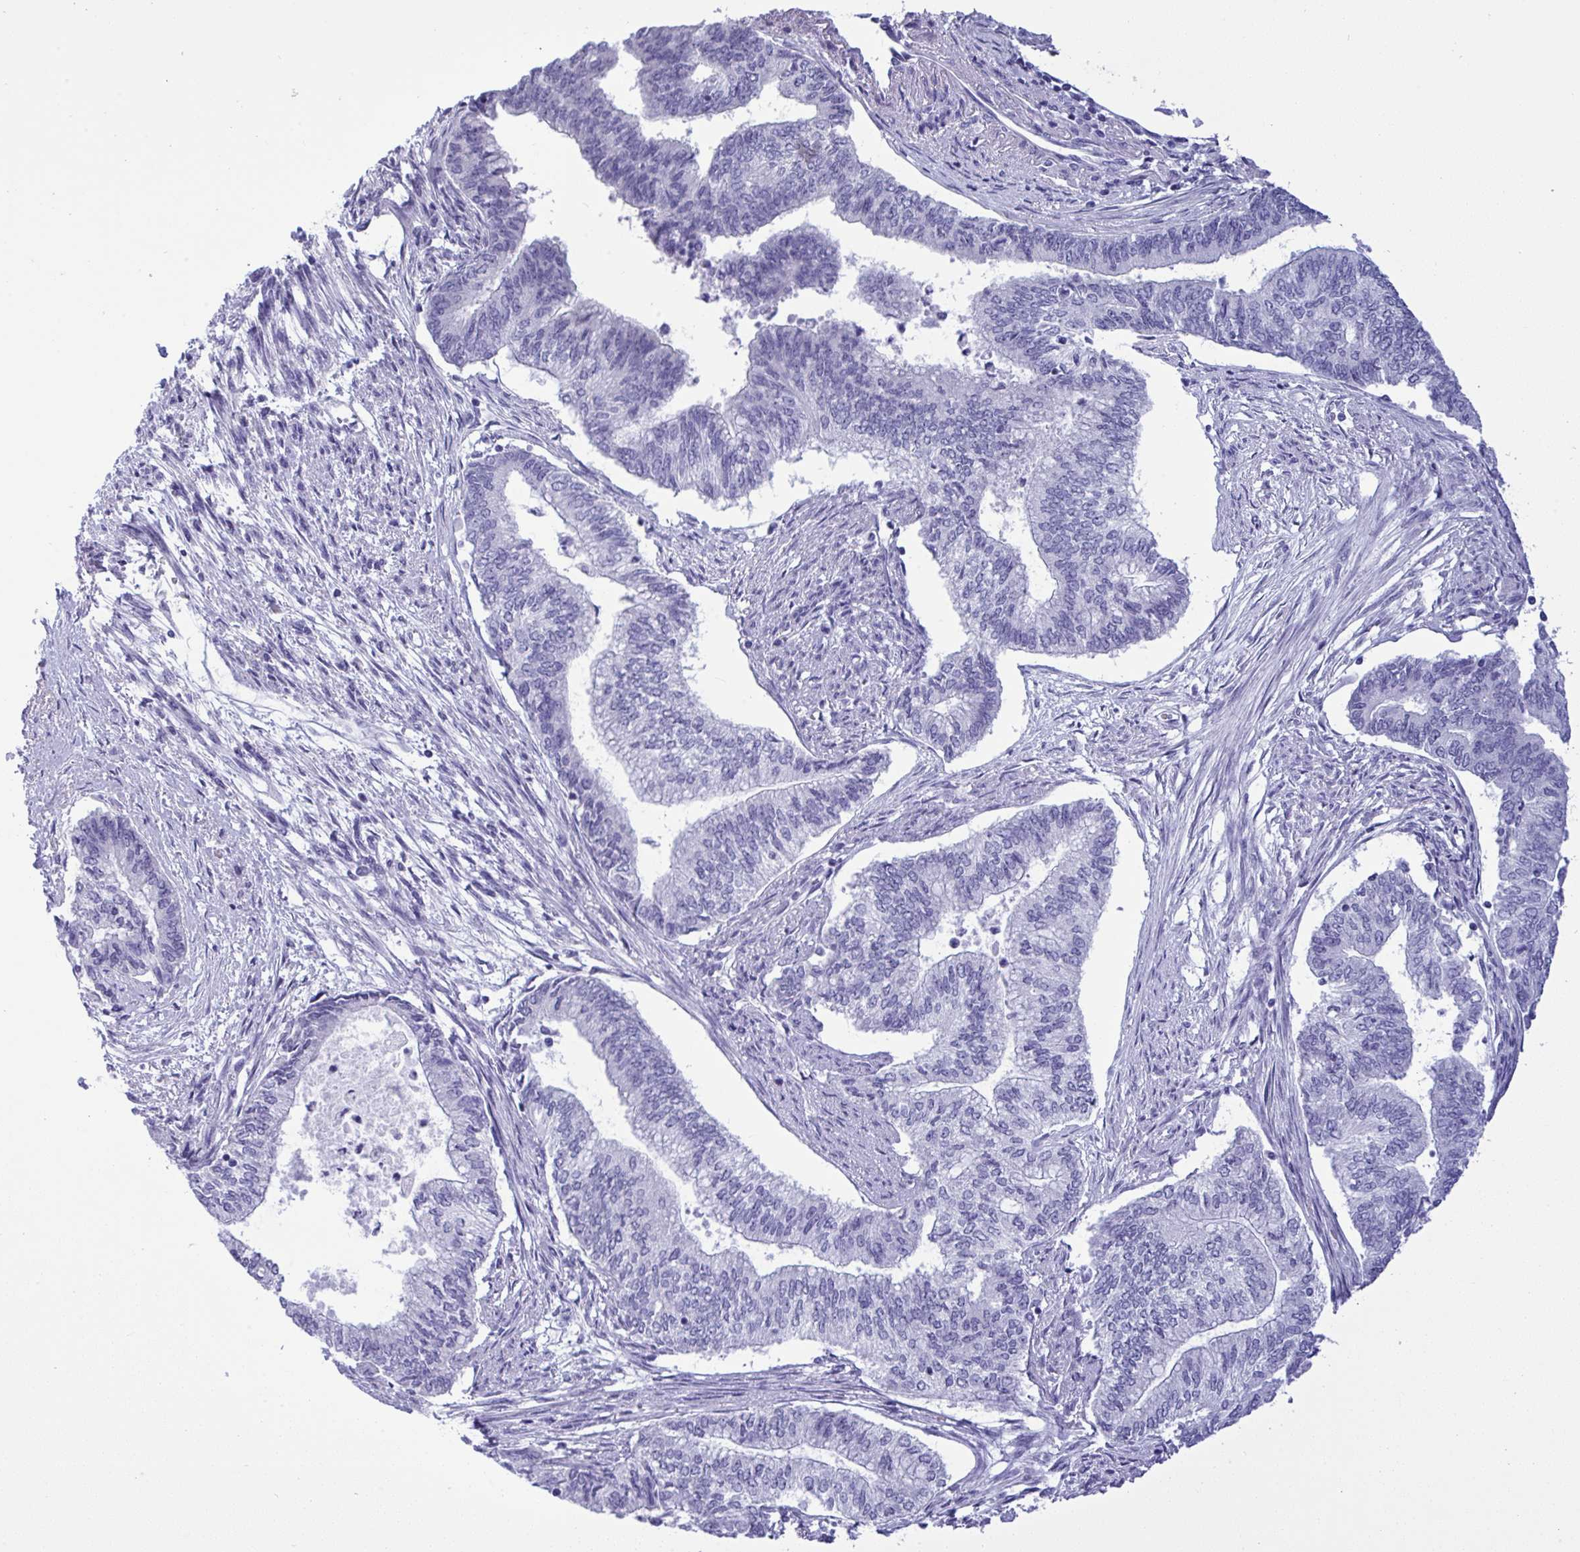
{"staining": {"intensity": "negative", "quantity": "none", "location": "none"}, "tissue": "endometrial cancer", "cell_type": "Tumor cells", "image_type": "cancer", "snomed": [{"axis": "morphology", "description": "Adenocarcinoma, NOS"}, {"axis": "topography", "description": "Endometrium"}], "caption": "Immunohistochemistry (IHC) micrograph of human endometrial cancer stained for a protein (brown), which reveals no expression in tumor cells.", "gene": "YBX2", "patient": {"sex": "female", "age": 65}}